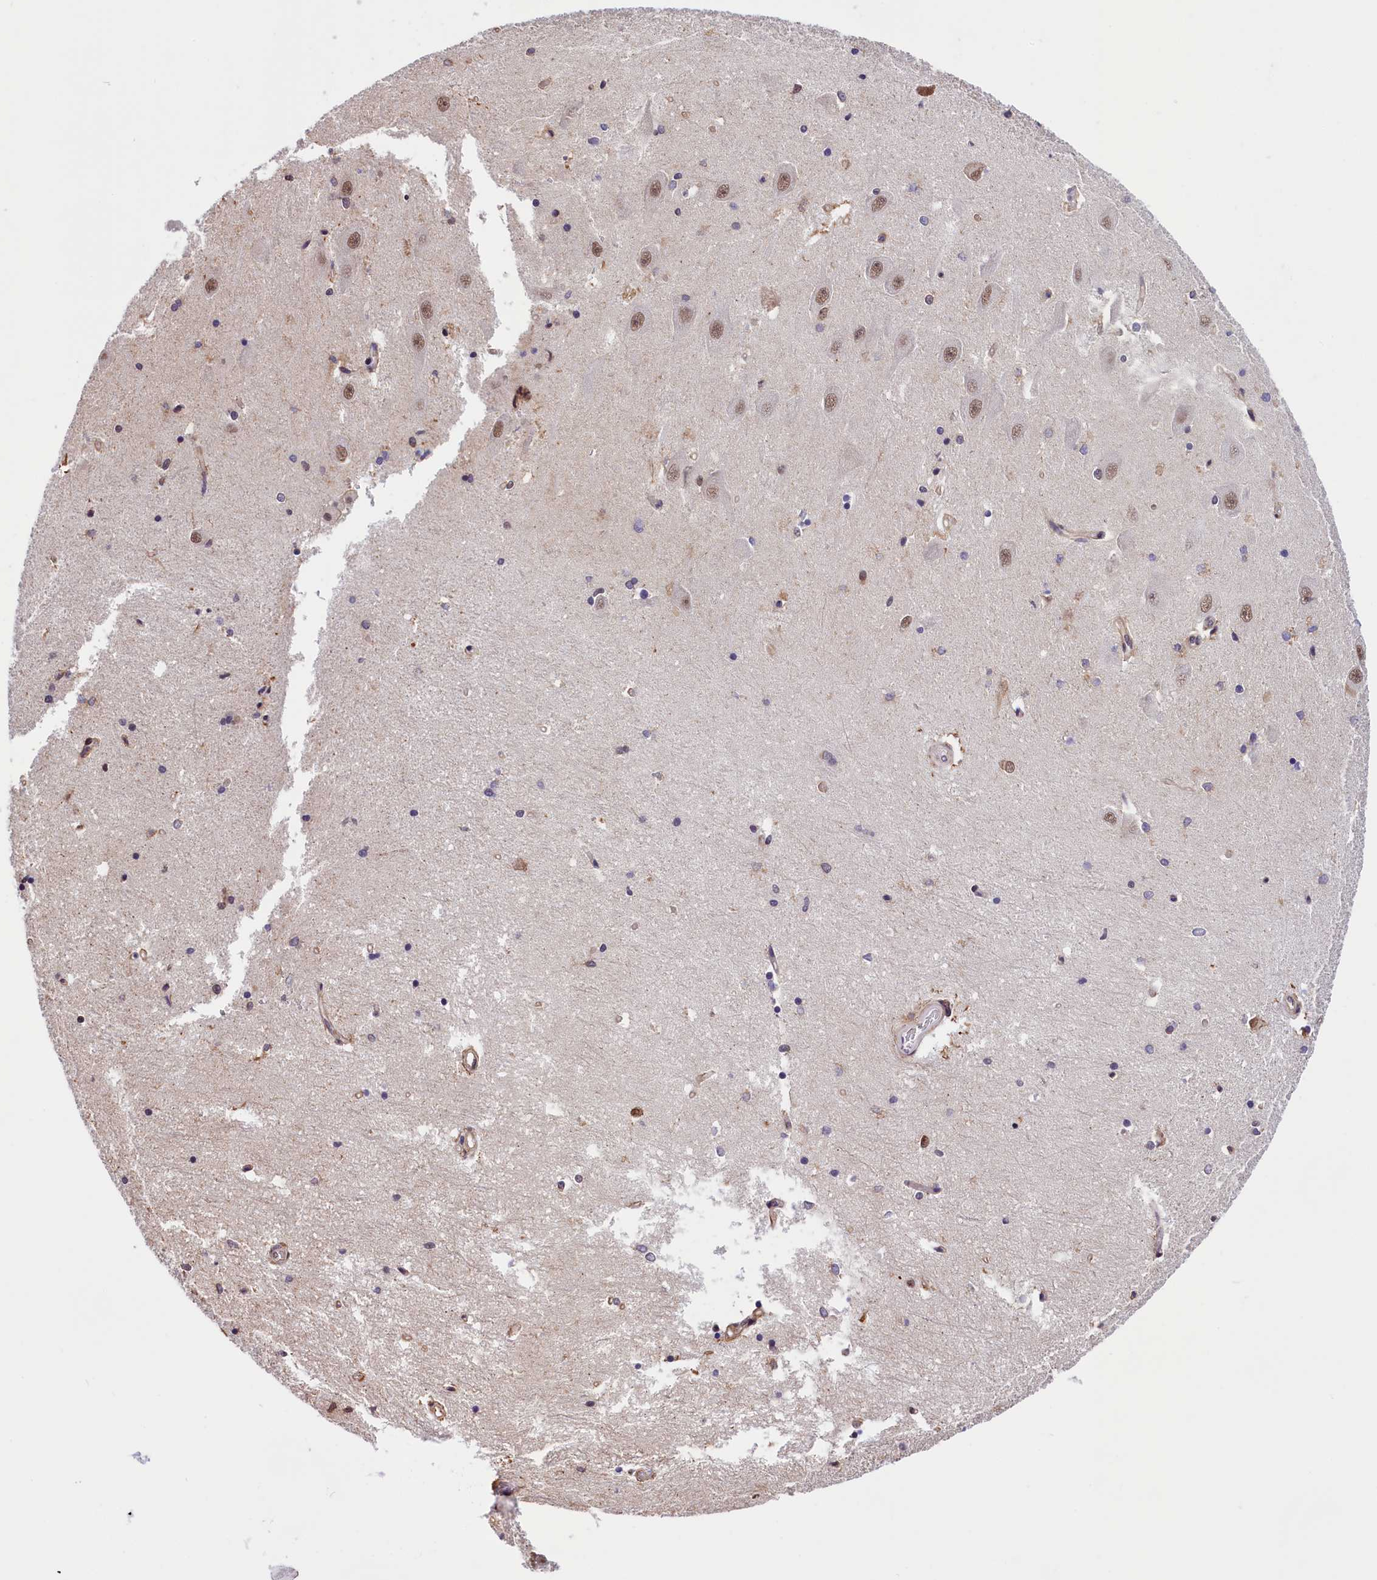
{"staining": {"intensity": "negative", "quantity": "none", "location": "none"}, "tissue": "hippocampus", "cell_type": "Glial cells", "image_type": "normal", "snomed": [{"axis": "morphology", "description": "Normal tissue, NOS"}, {"axis": "topography", "description": "Hippocampus"}], "caption": "The photomicrograph shows no staining of glial cells in unremarkable hippocampus. (Immunohistochemistry, brightfield microscopy, high magnification).", "gene": "ZC3H4", "patient": {"sex": "male", "age": 45}}